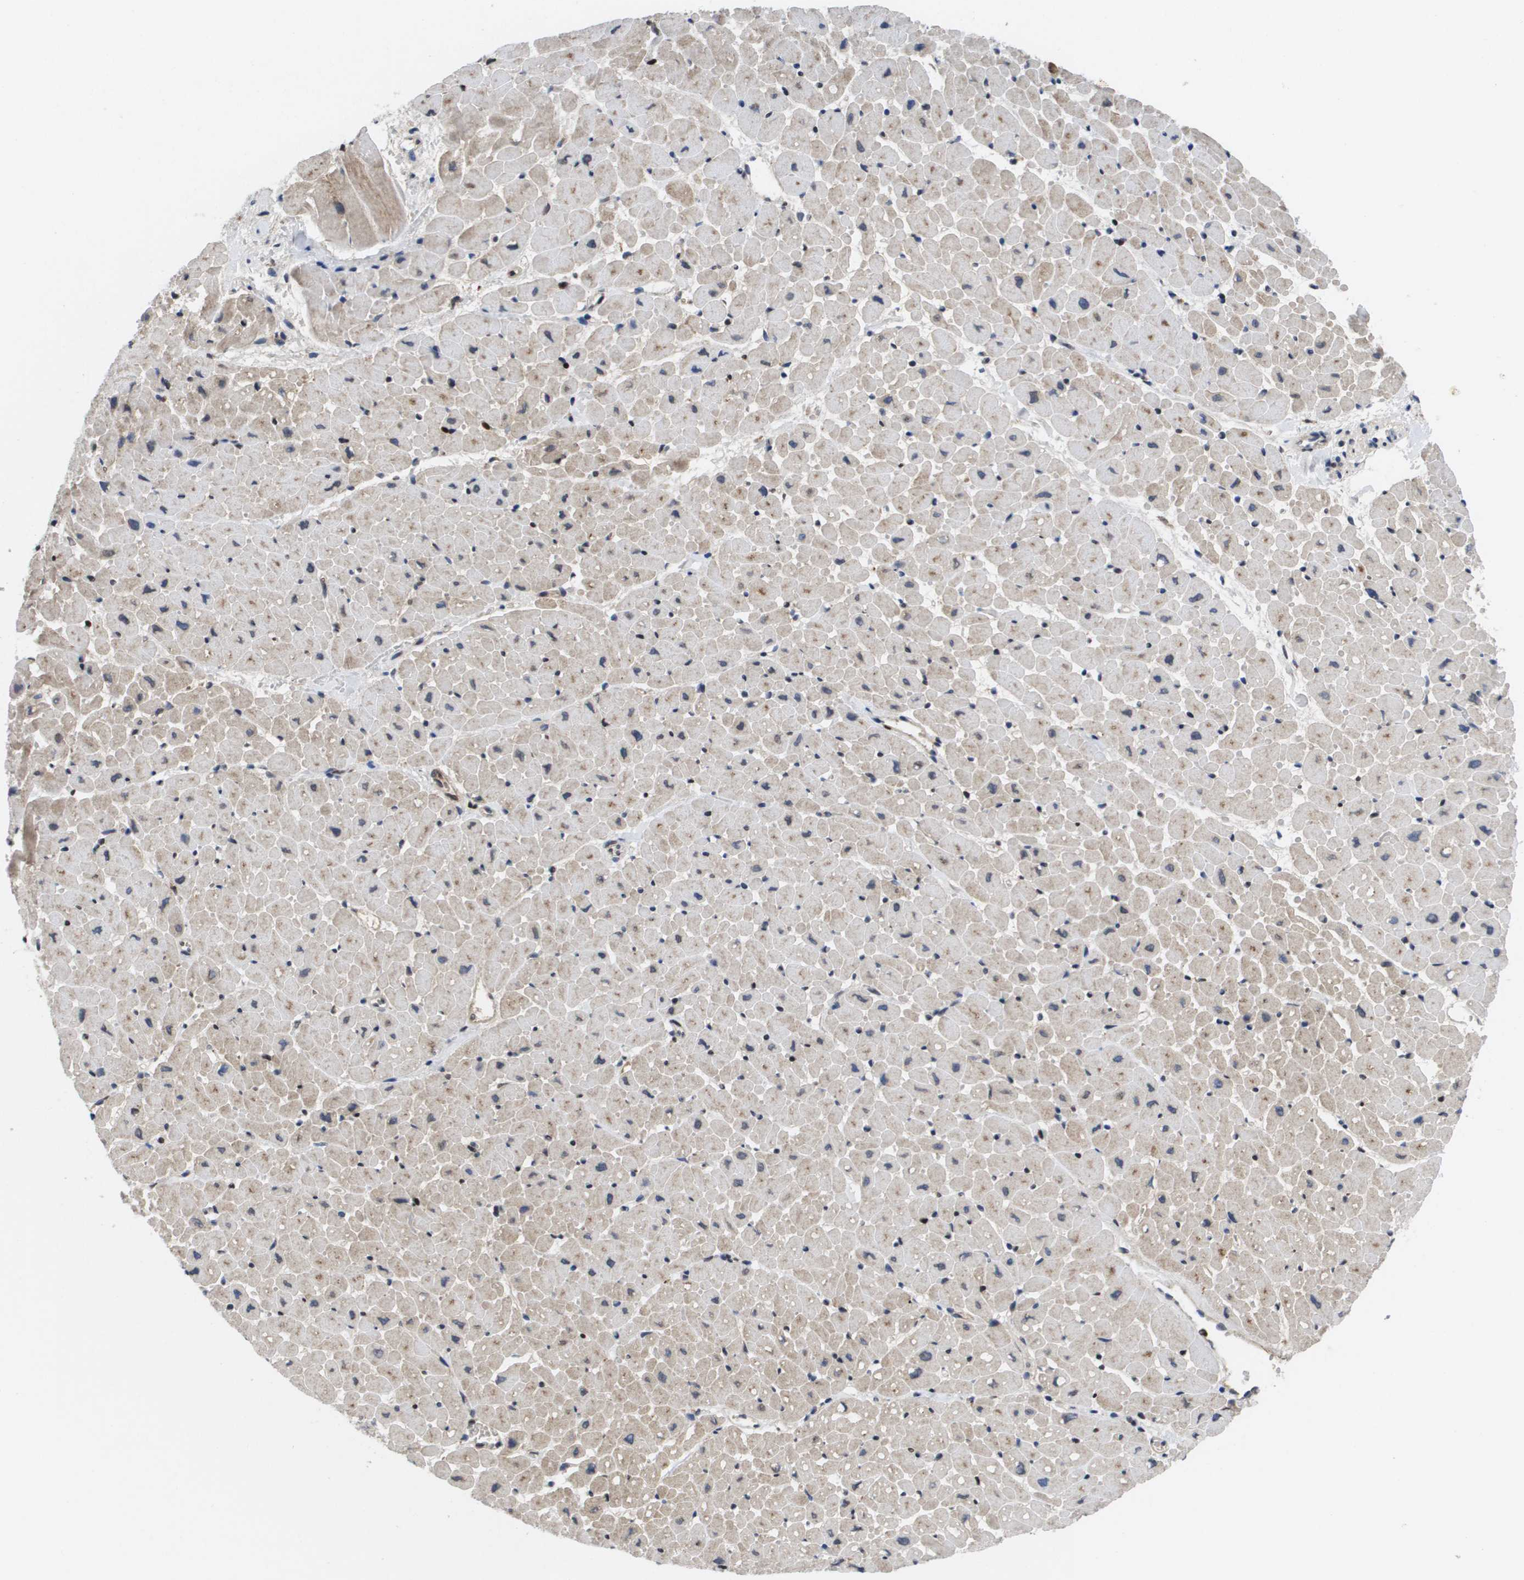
{"staining": {"intensity": "weak", "quantity": ">75%", "location": "cytoplasmic/membranous"}, "tissue": "heart muscle", "cell_type": "Cardiomyocytes", "image_type": "normal", "snomed": [{"axis": "morphology", "description": "Normal tissue, NOS"}, {"axis": "topography", "description": "Heart"}], "caption": "Immunohistochemical staining of unremarkable human heart muscle shows >75% levels of weak cytoplasmic/membranous protein expression in approximately >75% of cardiomyocytes. (DAB (3,3'-diaminobenzidine) = brown stain, brightfield microscopy at high magnification).", "gene": "SERPINC1", "patient": {"sex": "male", "age": 45}}